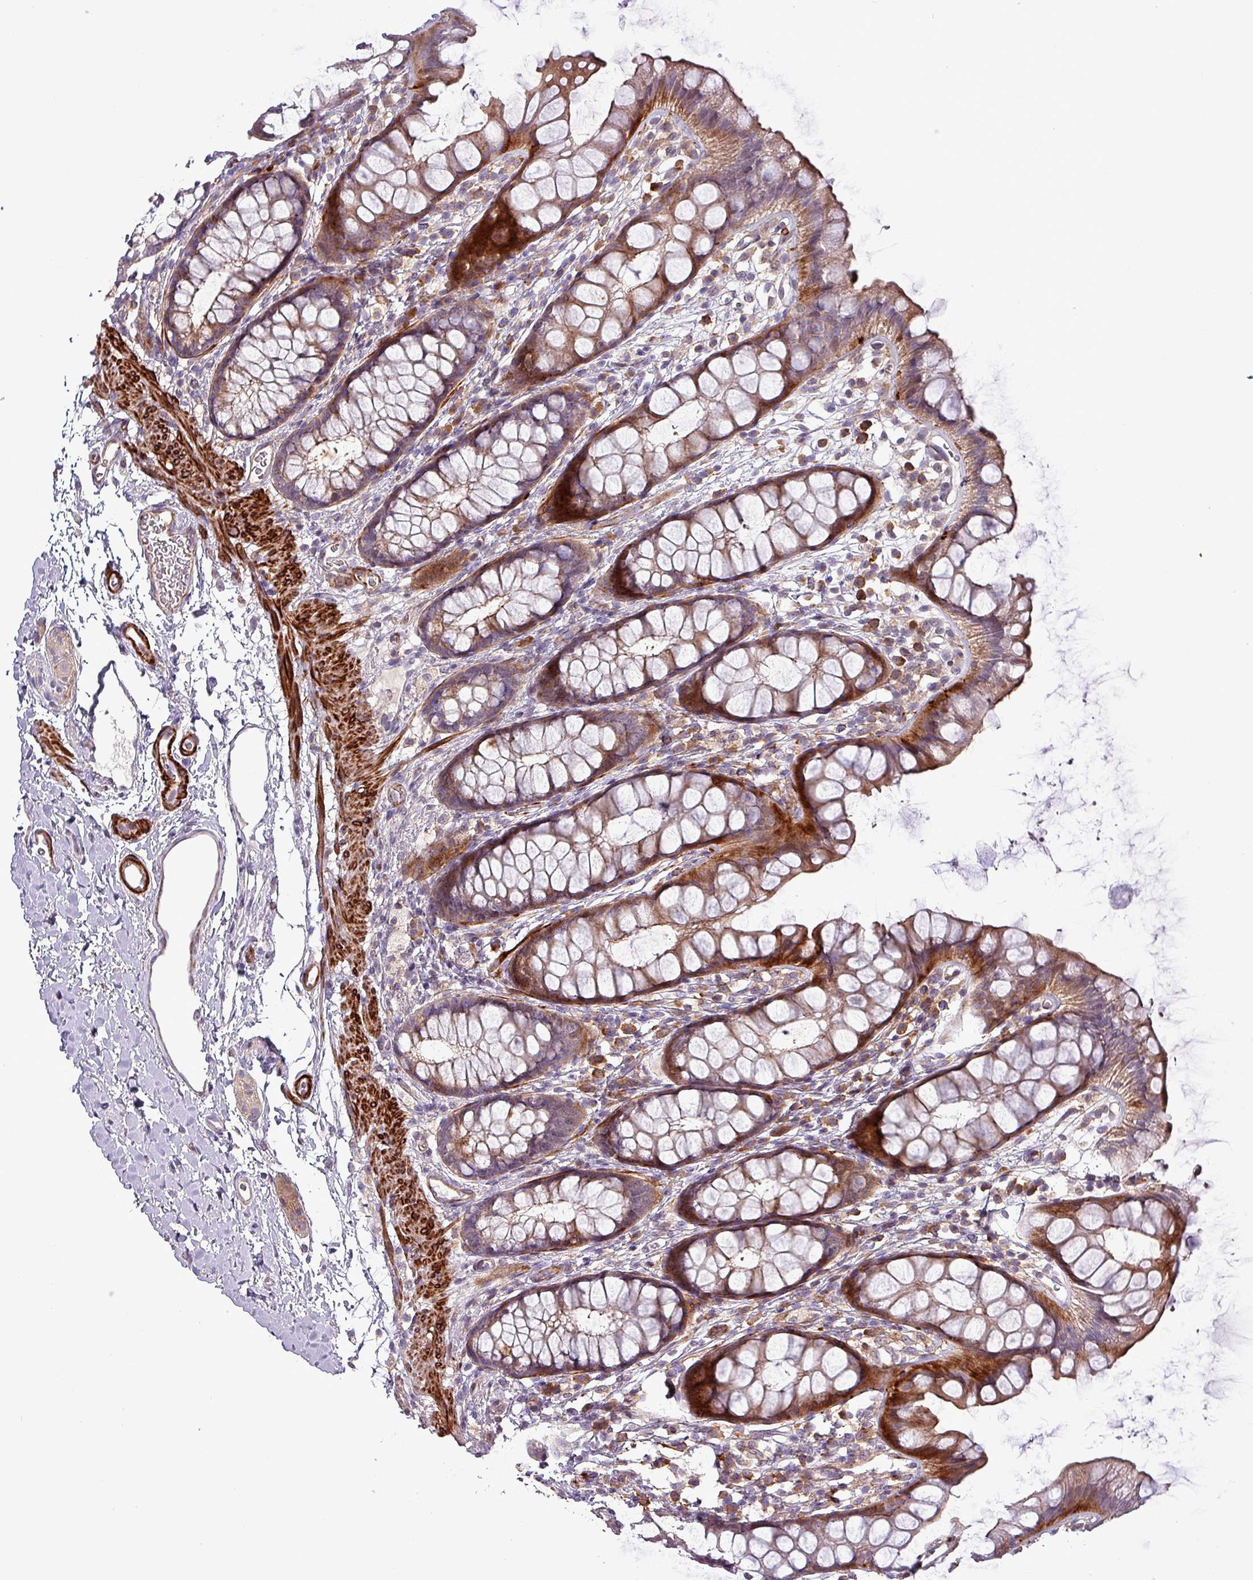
{"staining": {"intensity": "moderate", "quantity": ">75%", "location": "cytoplasmic/membranous"}, "tissue": "rectum", "cell_type": "Glandular cells", "image_type": "normal", "snomed": [{"axis": "morphology", "description": "Normal tissue, NOS"}, {"axis": "topography", "description": "Rectum"}], "caption": "Protein expression analysis of benign rectum demonstrates moderate cytoplasmic/membranous staining in about >75% of glandular cells. The staining was performed using DAB (3,3'-diaminobenzidine), with brown indicating positive protein expression. Nuclei are stained blue with hematoxylin.", "gene": "TPRA1", "patient": {"sex": "female", "age": 65}}